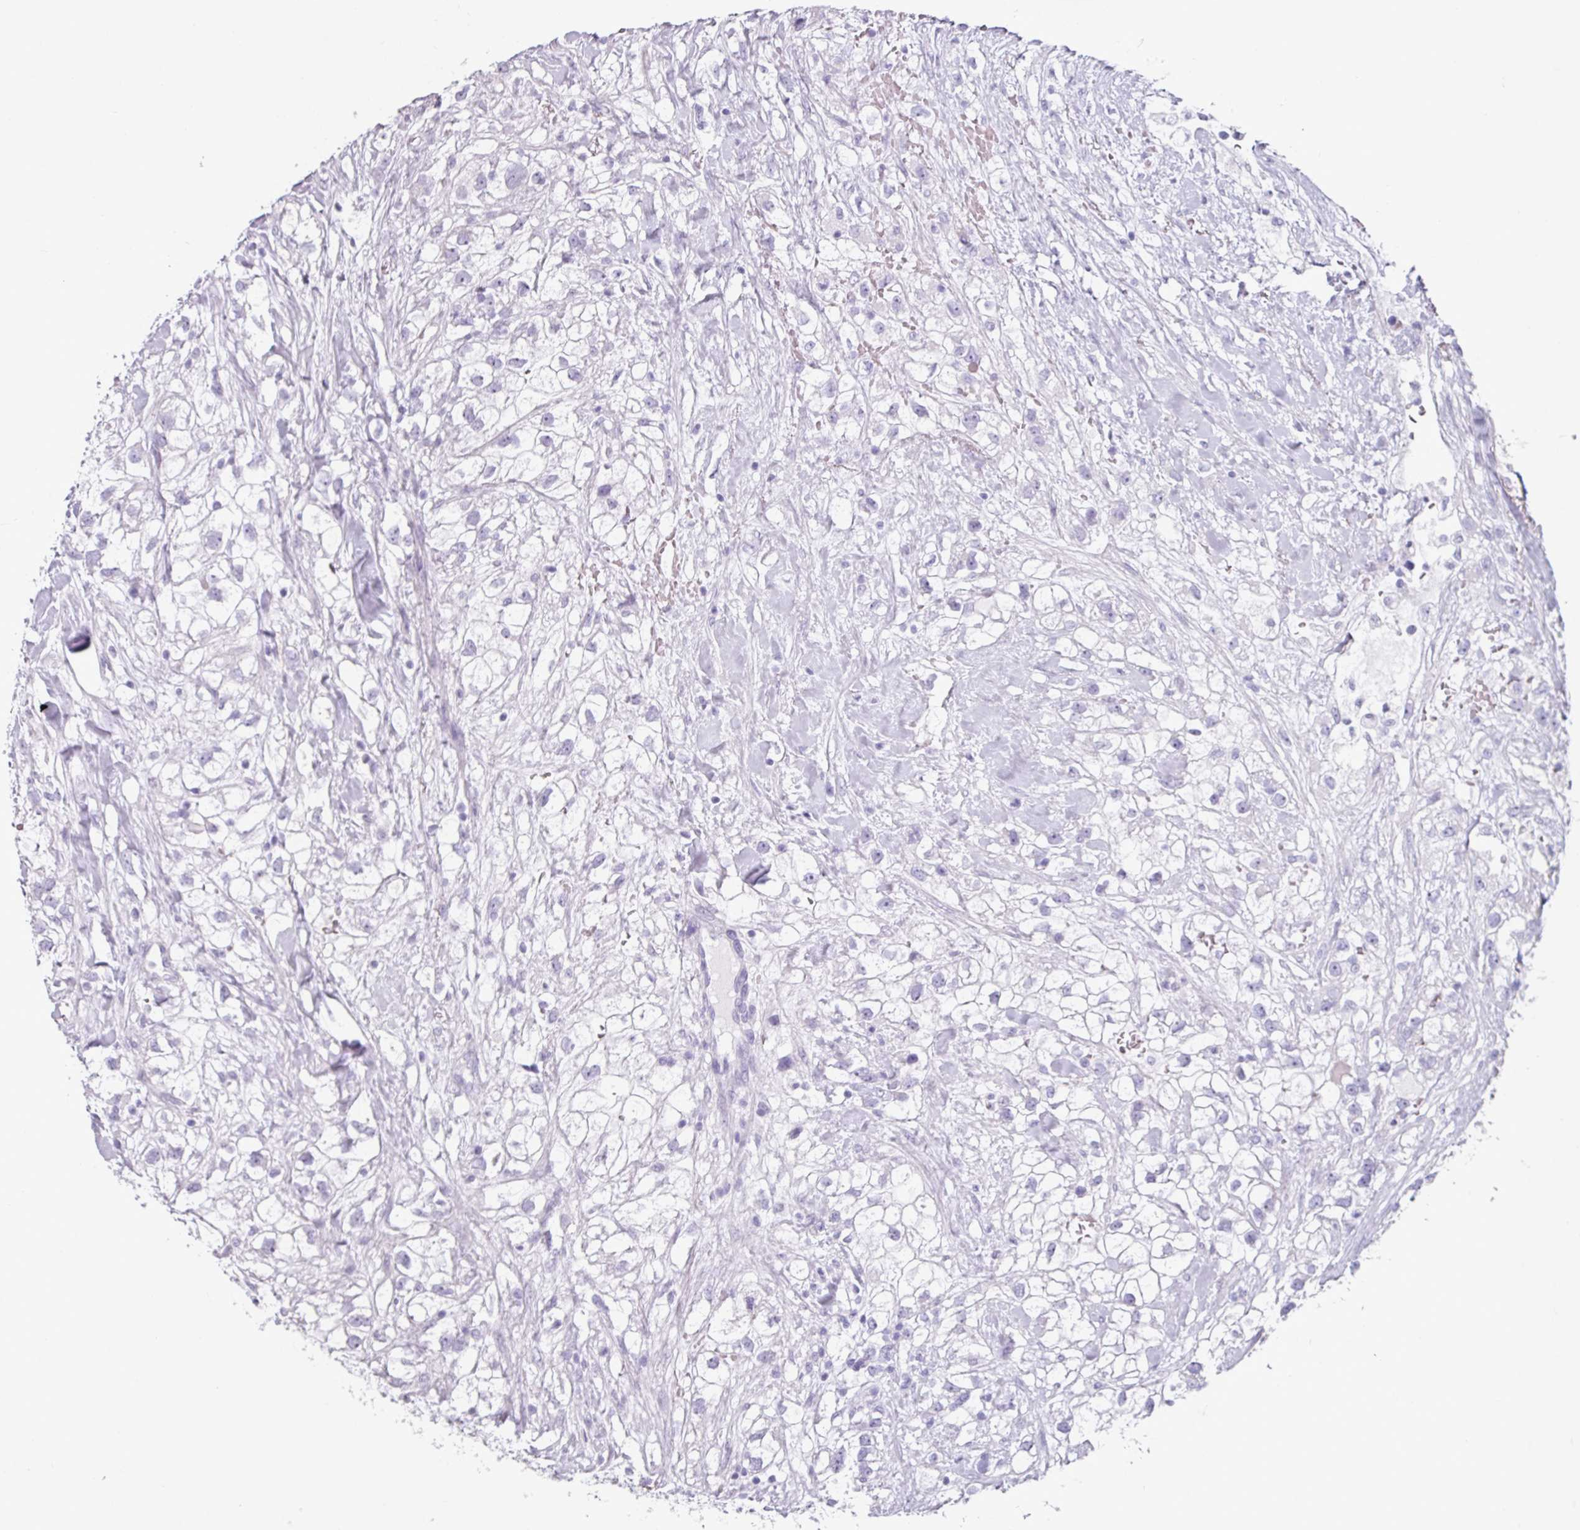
{"staining": {"intensity": "negative", "quantity": "none", "location": "none"}, "tissue": "renal cancer", "cell_type": "Tumor cells", "image_type": "cancer", "snomed": [{"axis": "morphology", "description": "Adenocarcinoma, NOS"}, {"axis": "topography", "description": "Kidney"}], "caption": "A high-resolution photomicrograph shows IHC staining of renal cancer (adenocarcinoma), which shows no significant positivity in tumor cells. (DAB (3,3'-diaminobenzidine) IHC with hematoxylin counter stain).", "gene": "CLCA1", "patient": {"sex": "male", "age": 59}}